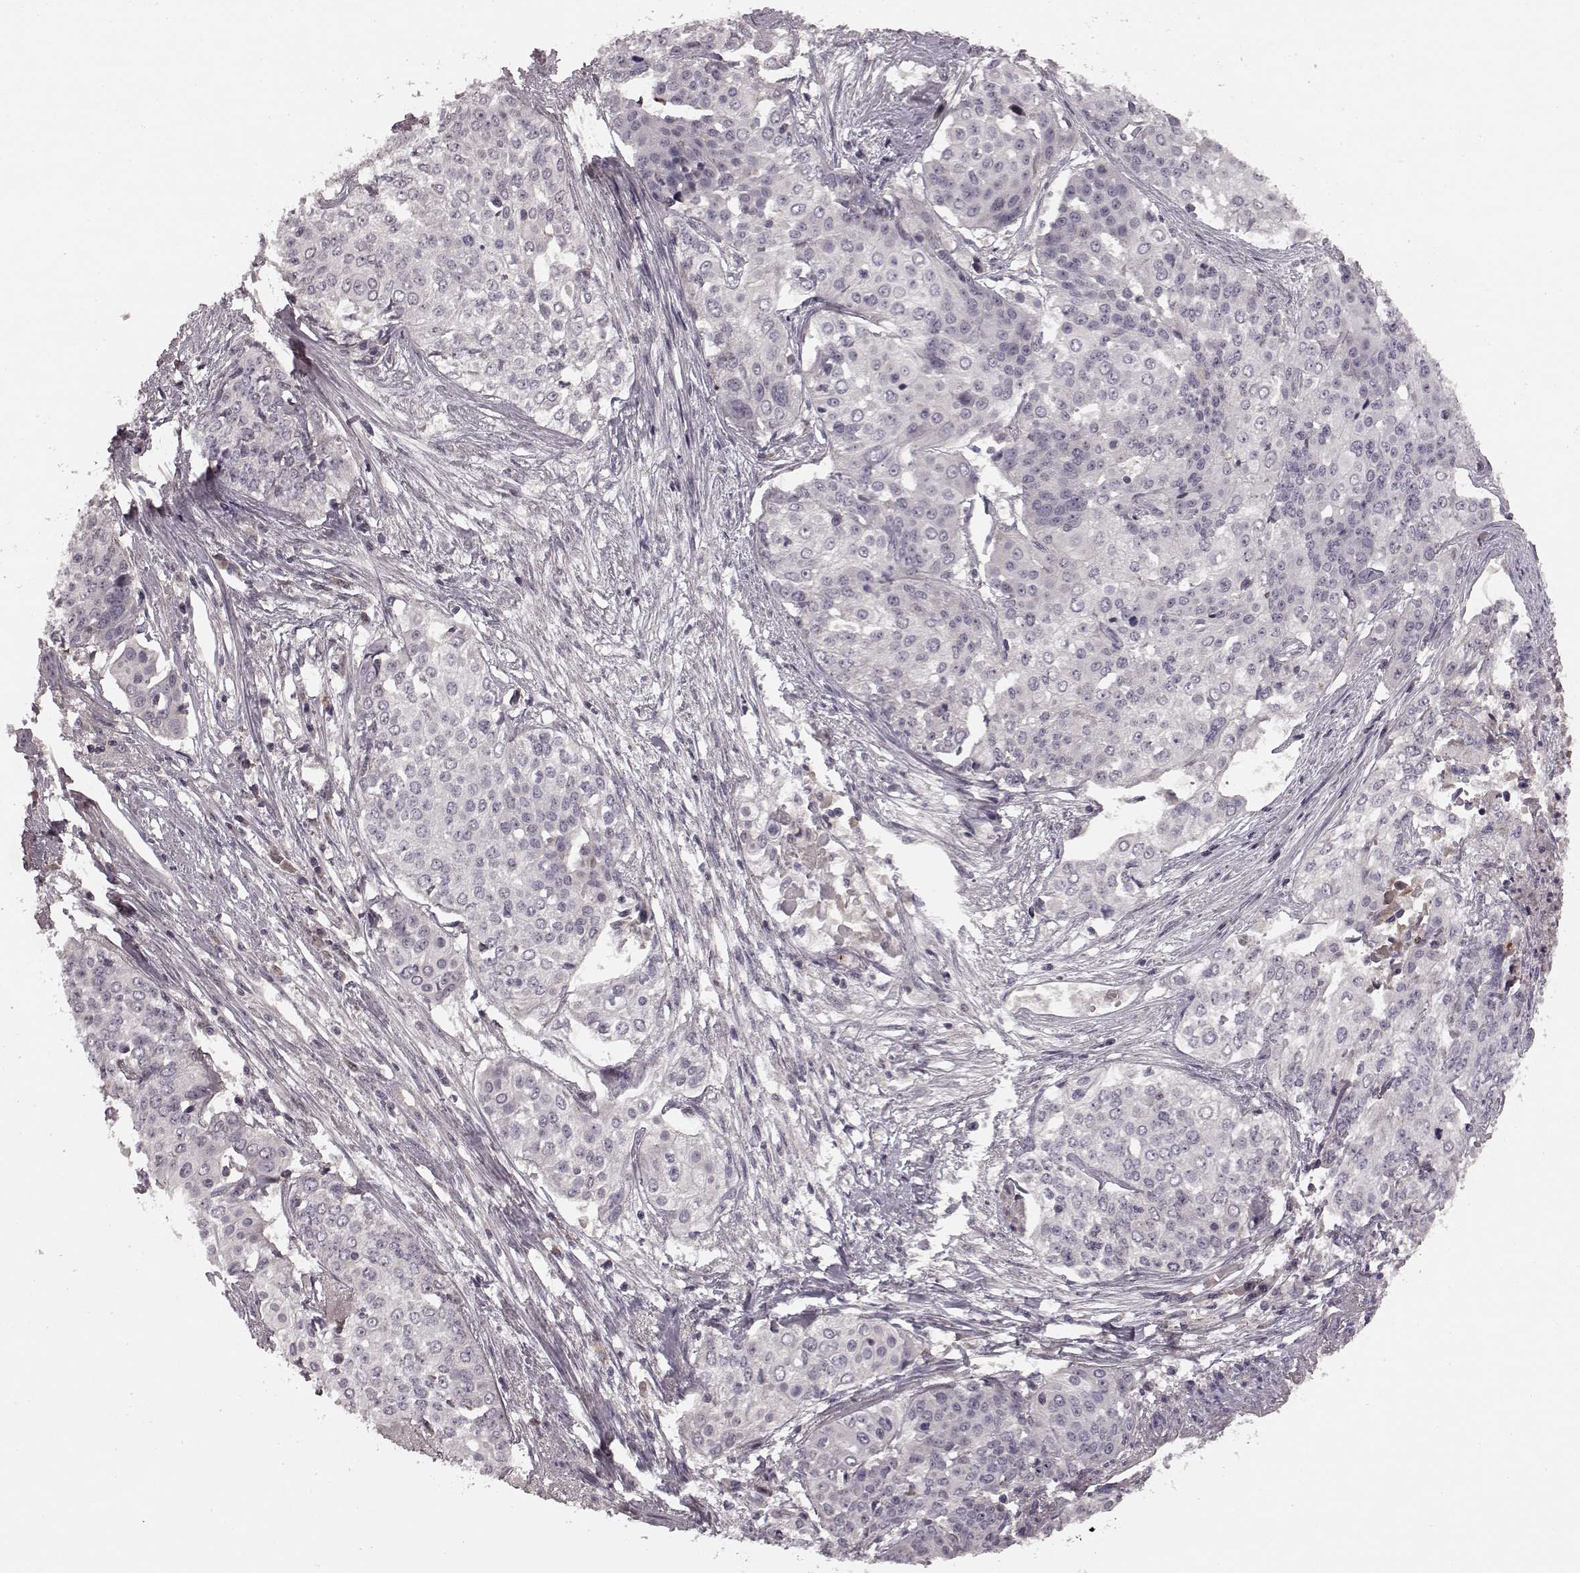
{"staining": {"intensity": "negative", "quantity": "none", "location": "none"}, "tissue": "cervical cancer", "cell_type": "Tumor cells", "image_type": "cancer", "snomed": [{"axis": "morphology", "description": "Squamous cell carcinoma, NOS"}, {"axis": "topography", "description": "Cervix"}], "caption": "Photomicrograph shows no protein expression in tumor cells of squamous cell carcinoma (cervical) tissue.", "gene": "SLC22A18", "patient": {"sex": "female", "age": 39}}